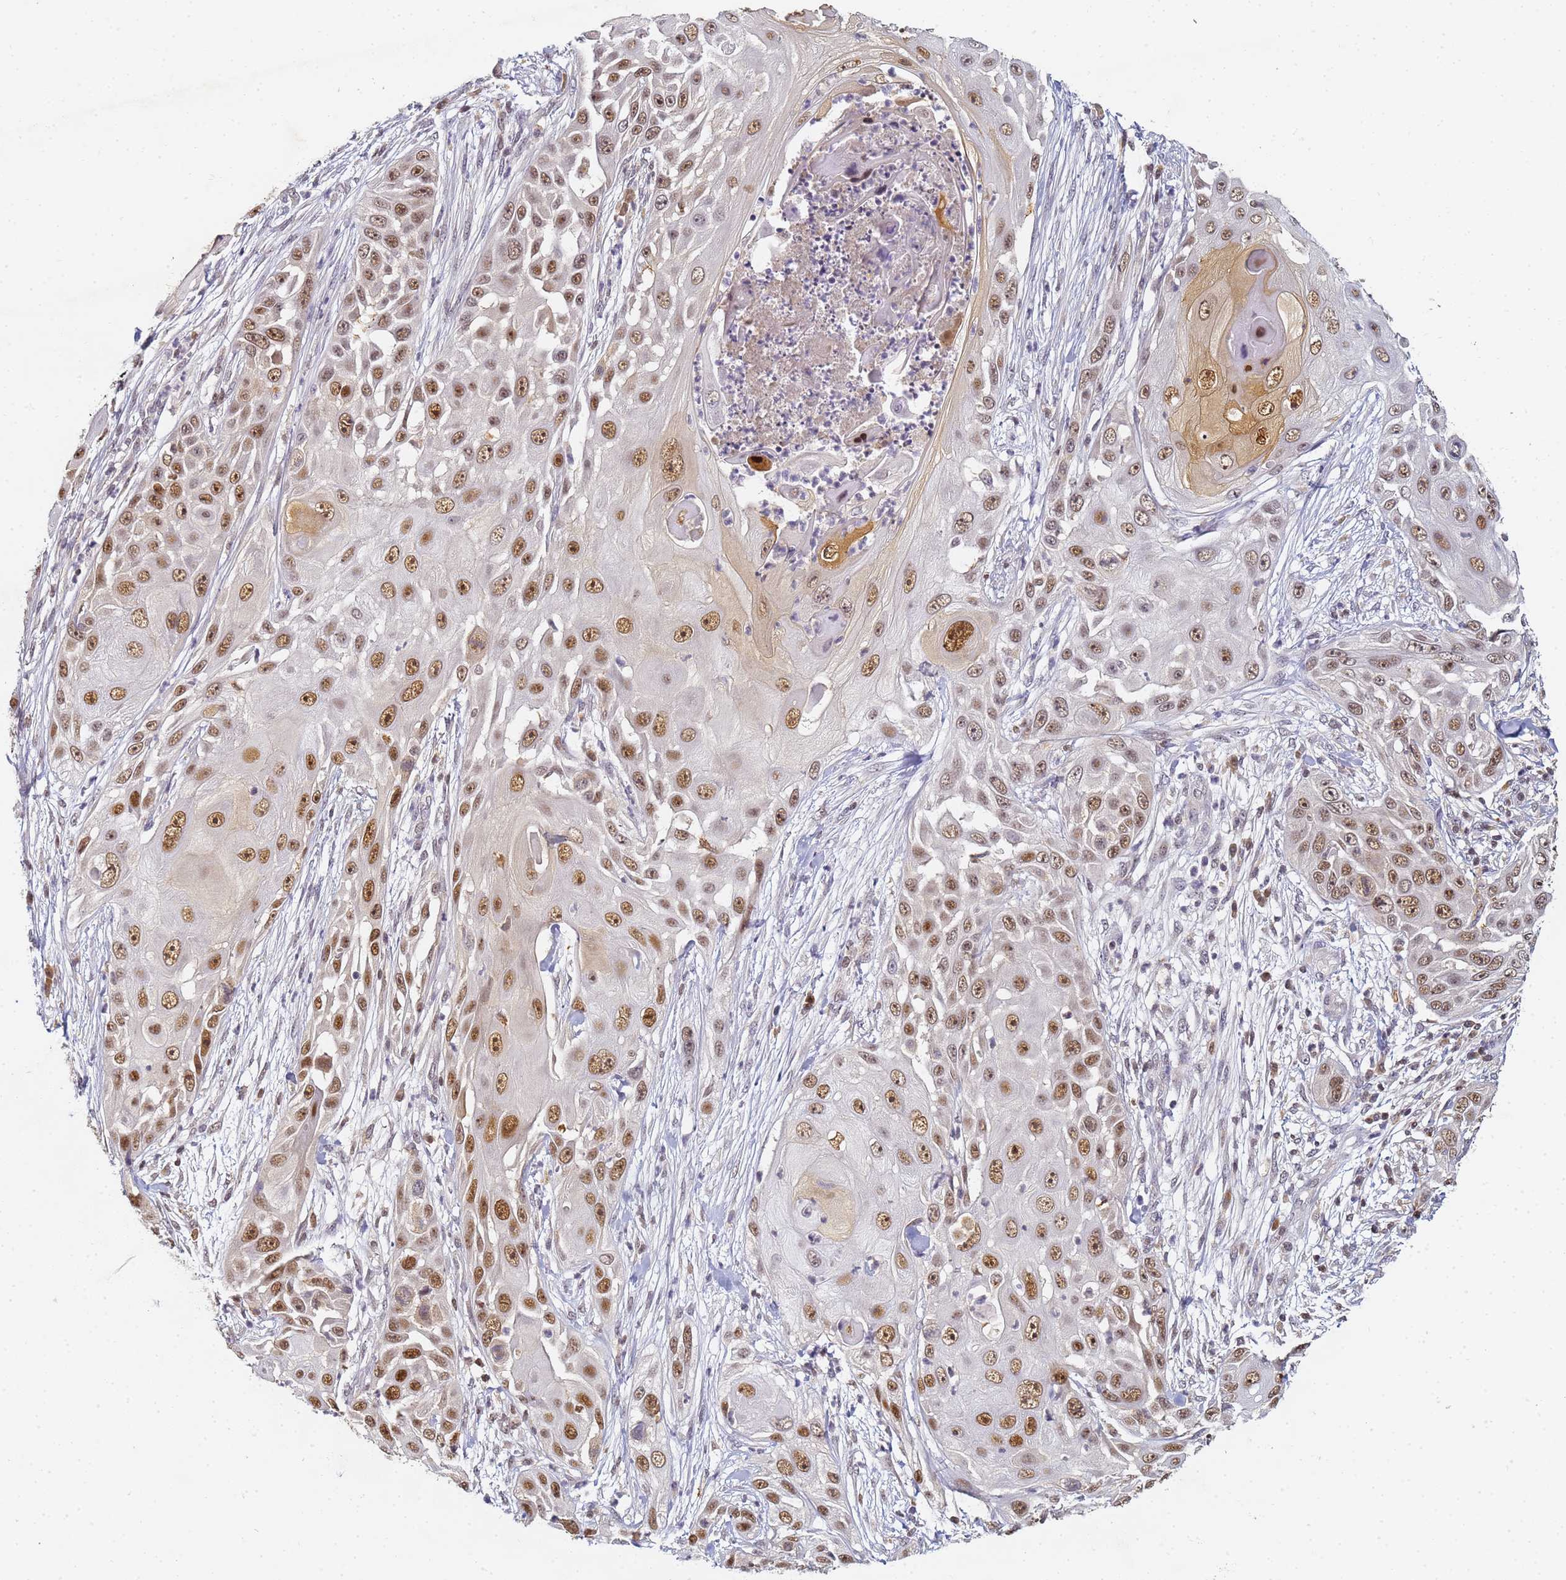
{"staining": {"intensity": "moderate", "quantity": ">75%", "location": "nuclear"}, "tissue": "skin cancer", "cell_type": "Tumor cells", "image_type": "cancer", "snomed": [{"axis": "morphology", "description": "Squamous cell carcinoma, NOS"}, {"axis": "topography", "description": "Skin"}], "caption": "Immunohistochemical staining of human skin cancer (squamous cell carcinoma) displays medium levels of moderate nuclear protein positivity in approximately >75% of tumor cells. (brown staining indicates protein expression, while blue staining denotes nuclei).", "gene": "HMCES", "patient": {"sex": "female", "age": 44}}